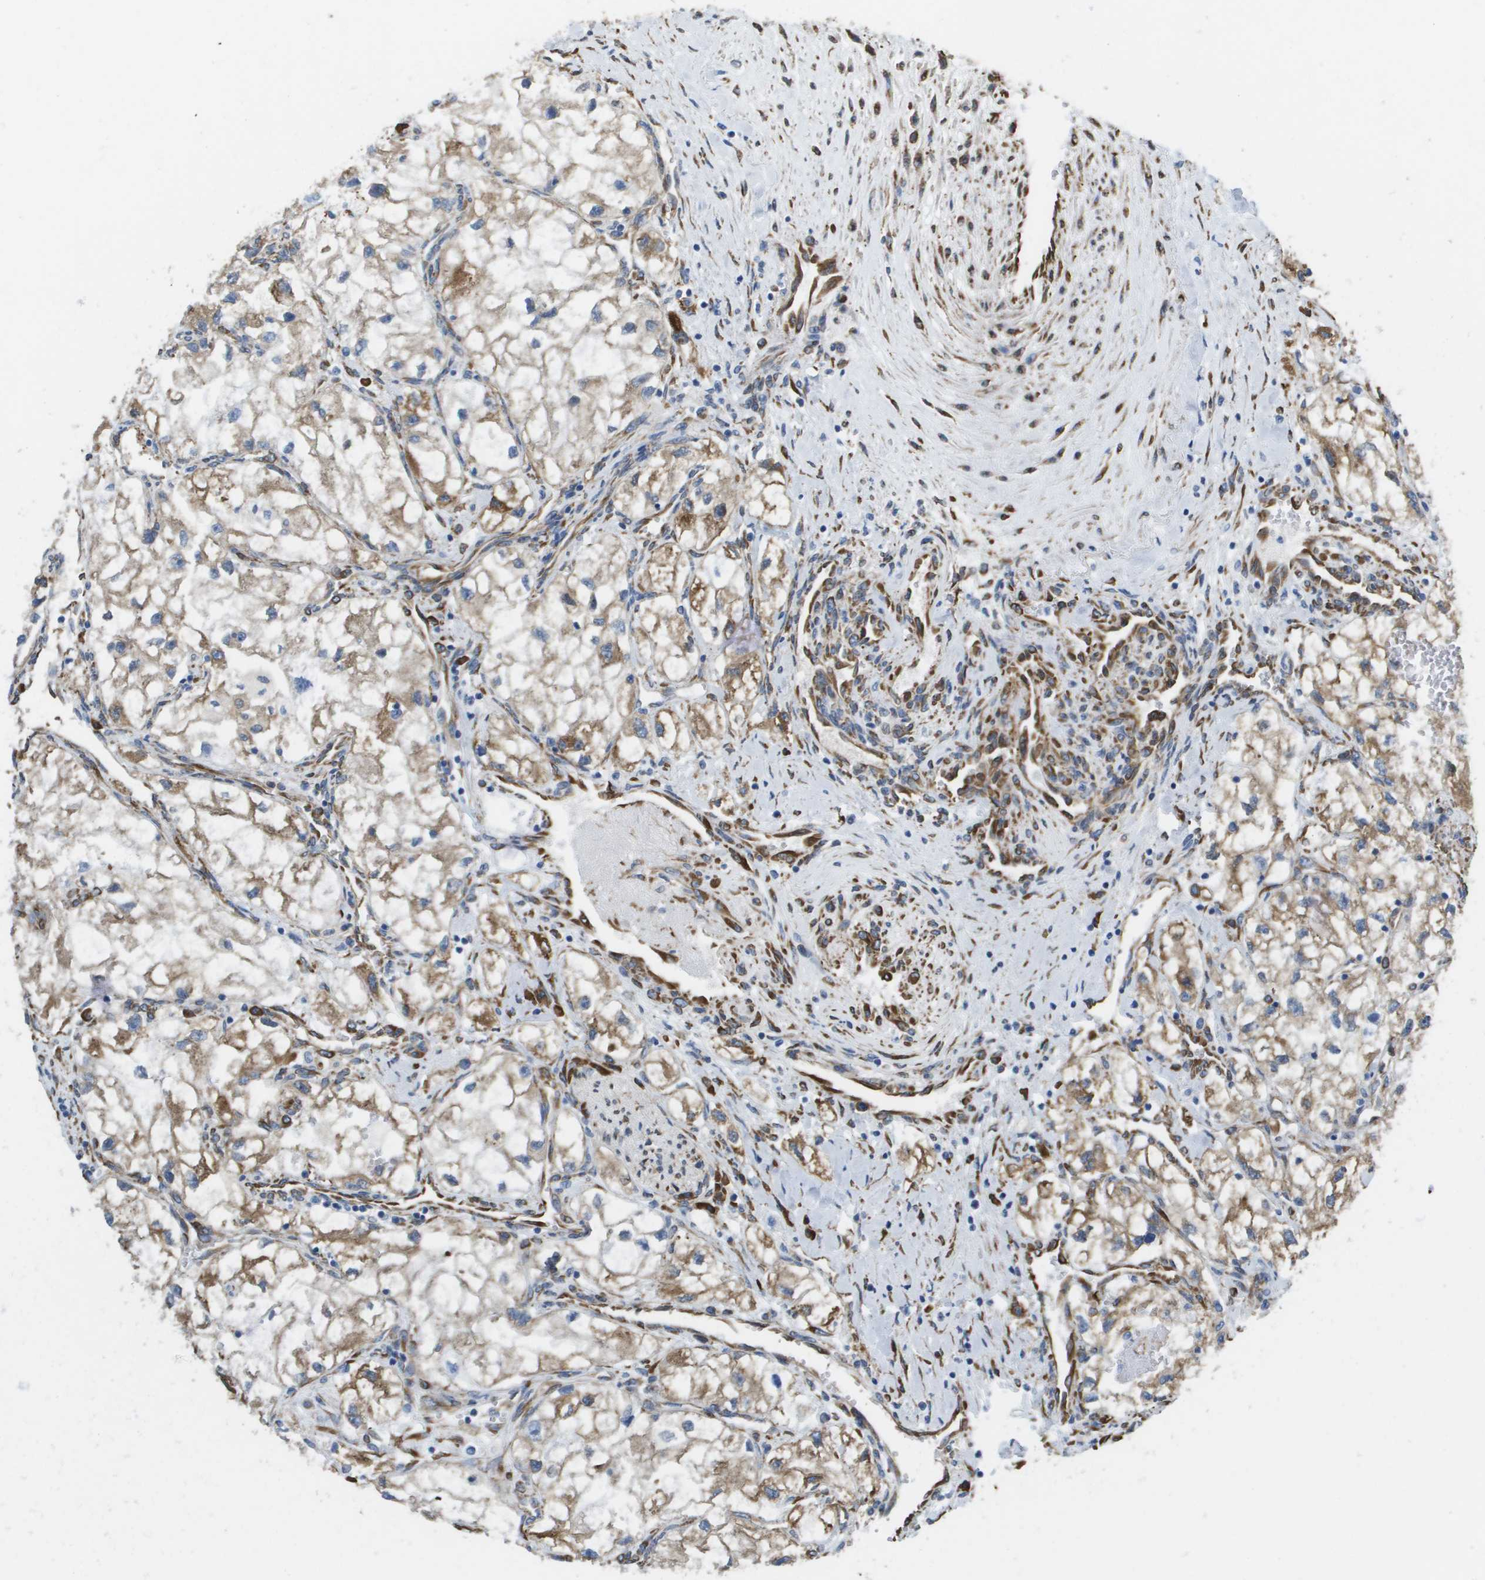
{"staining": {"intensity": "moderate", "quantity": ">75%", "location": "cytoplasmic/membranous"}, "tissue": "renal cancer", "cell_type": "Tumor cells", "image_type": "cancer", "snomed": [{"axis": "morphology", "description": "Adenocarcinoma, NOS"}, {"axis": "topography", "description": "Kidney"}], "caption": "Immunohistochemistry histopathology image of human renal cancer stained for a protein (brown), which exhibits medium levels of moderate cytoplasmic/membranous positivity in approximately >75% of tumor cells.", "gene": "ST3GAL2", "patient": {"sex": "female", "age": 70}}